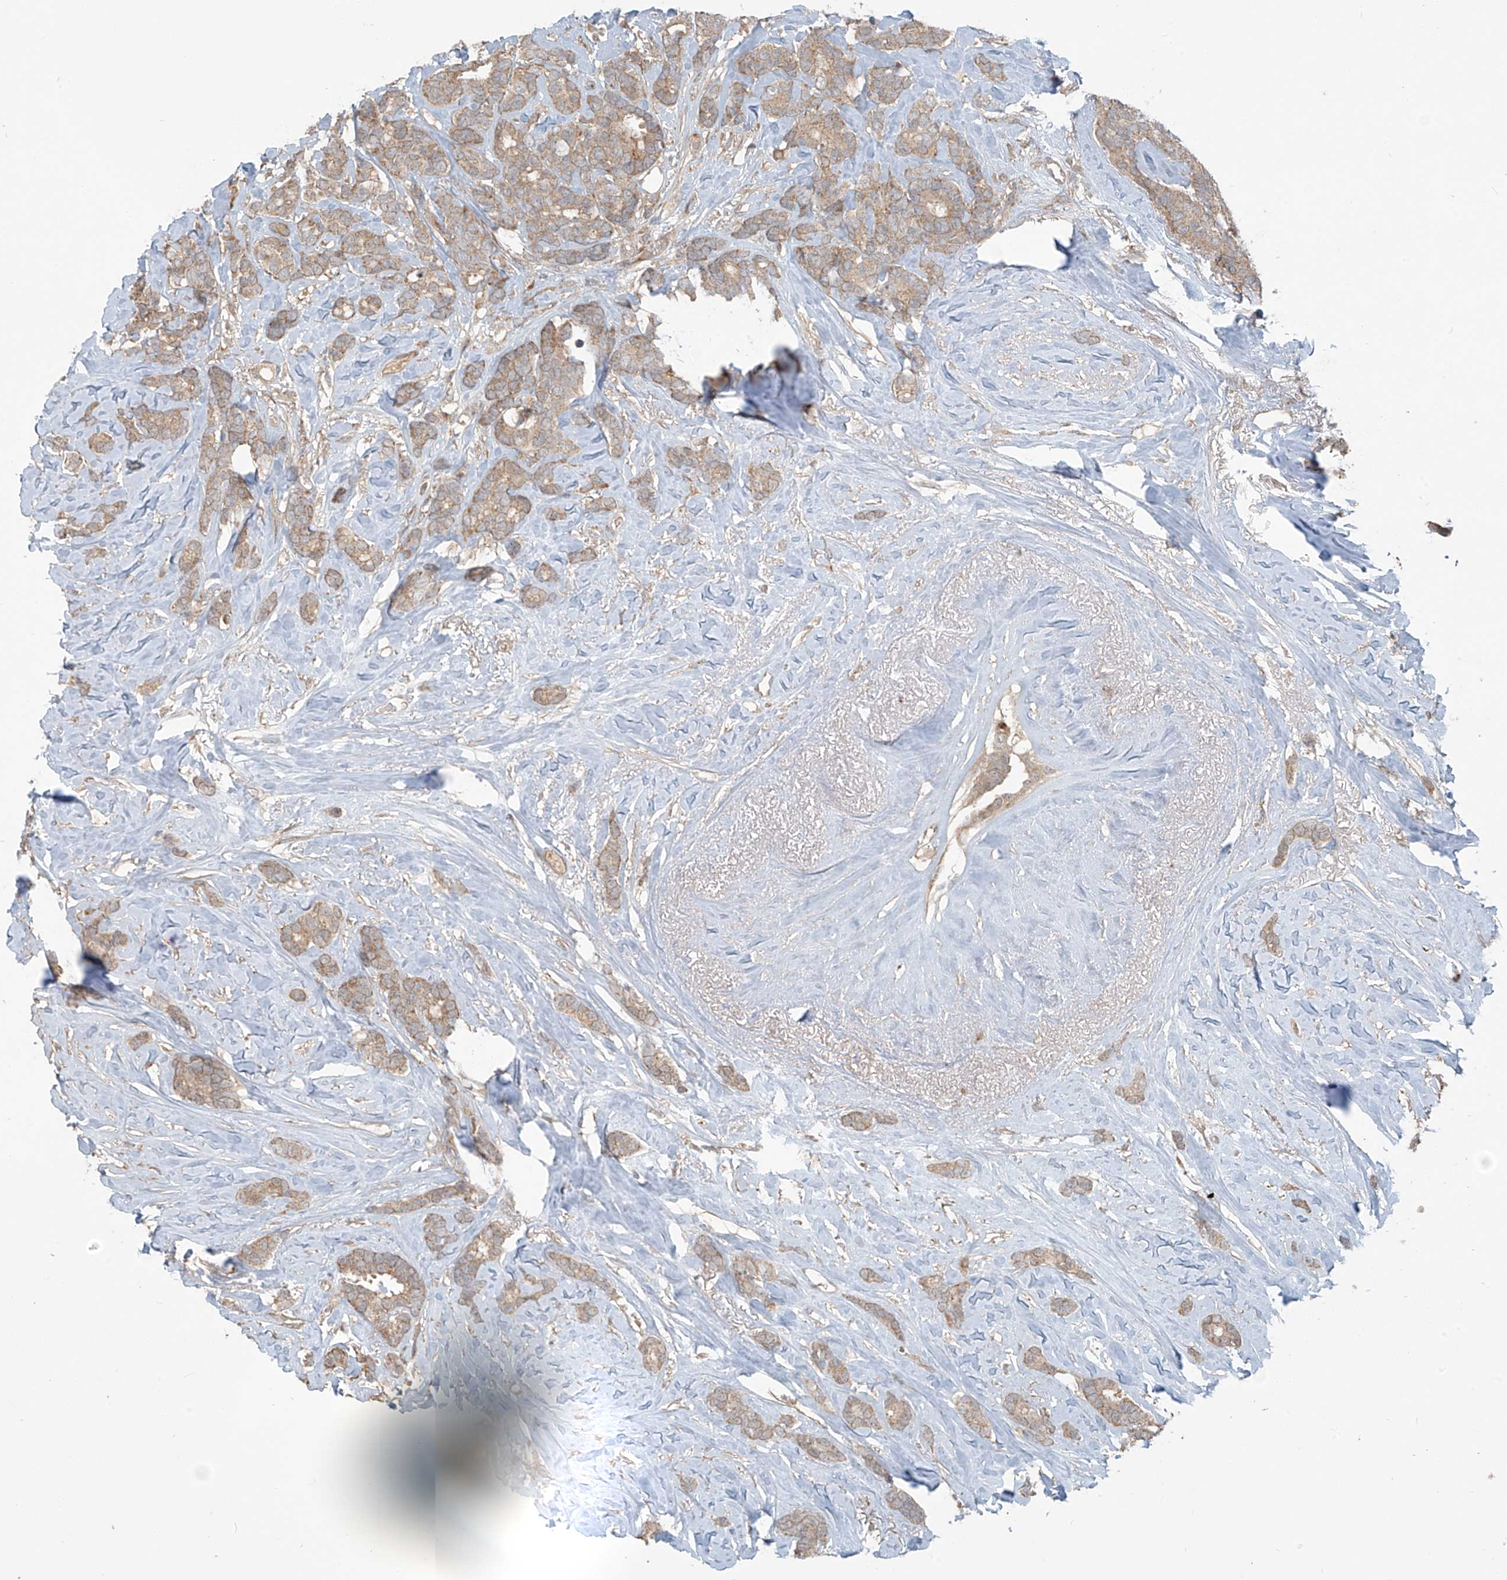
{"staining": {"intensity": "weak", "quantity": ">75%", "location": "cytoplasmic/membranous"}, "tissue": "breast cancer", "cell_type": "Tumor cells", "image_type": "cancer", "snomed": [{"axis": "morphology", "description": "Duct carcinoma"}, {"axis": "topography", "description": "Breast"}], "caption": "Human intraductal carcinoma (breast) stained with a protein marker displays weak staining in tumor cells.", "gene": "KATNIP", "patient": {"sex": "female", "age": 87}}